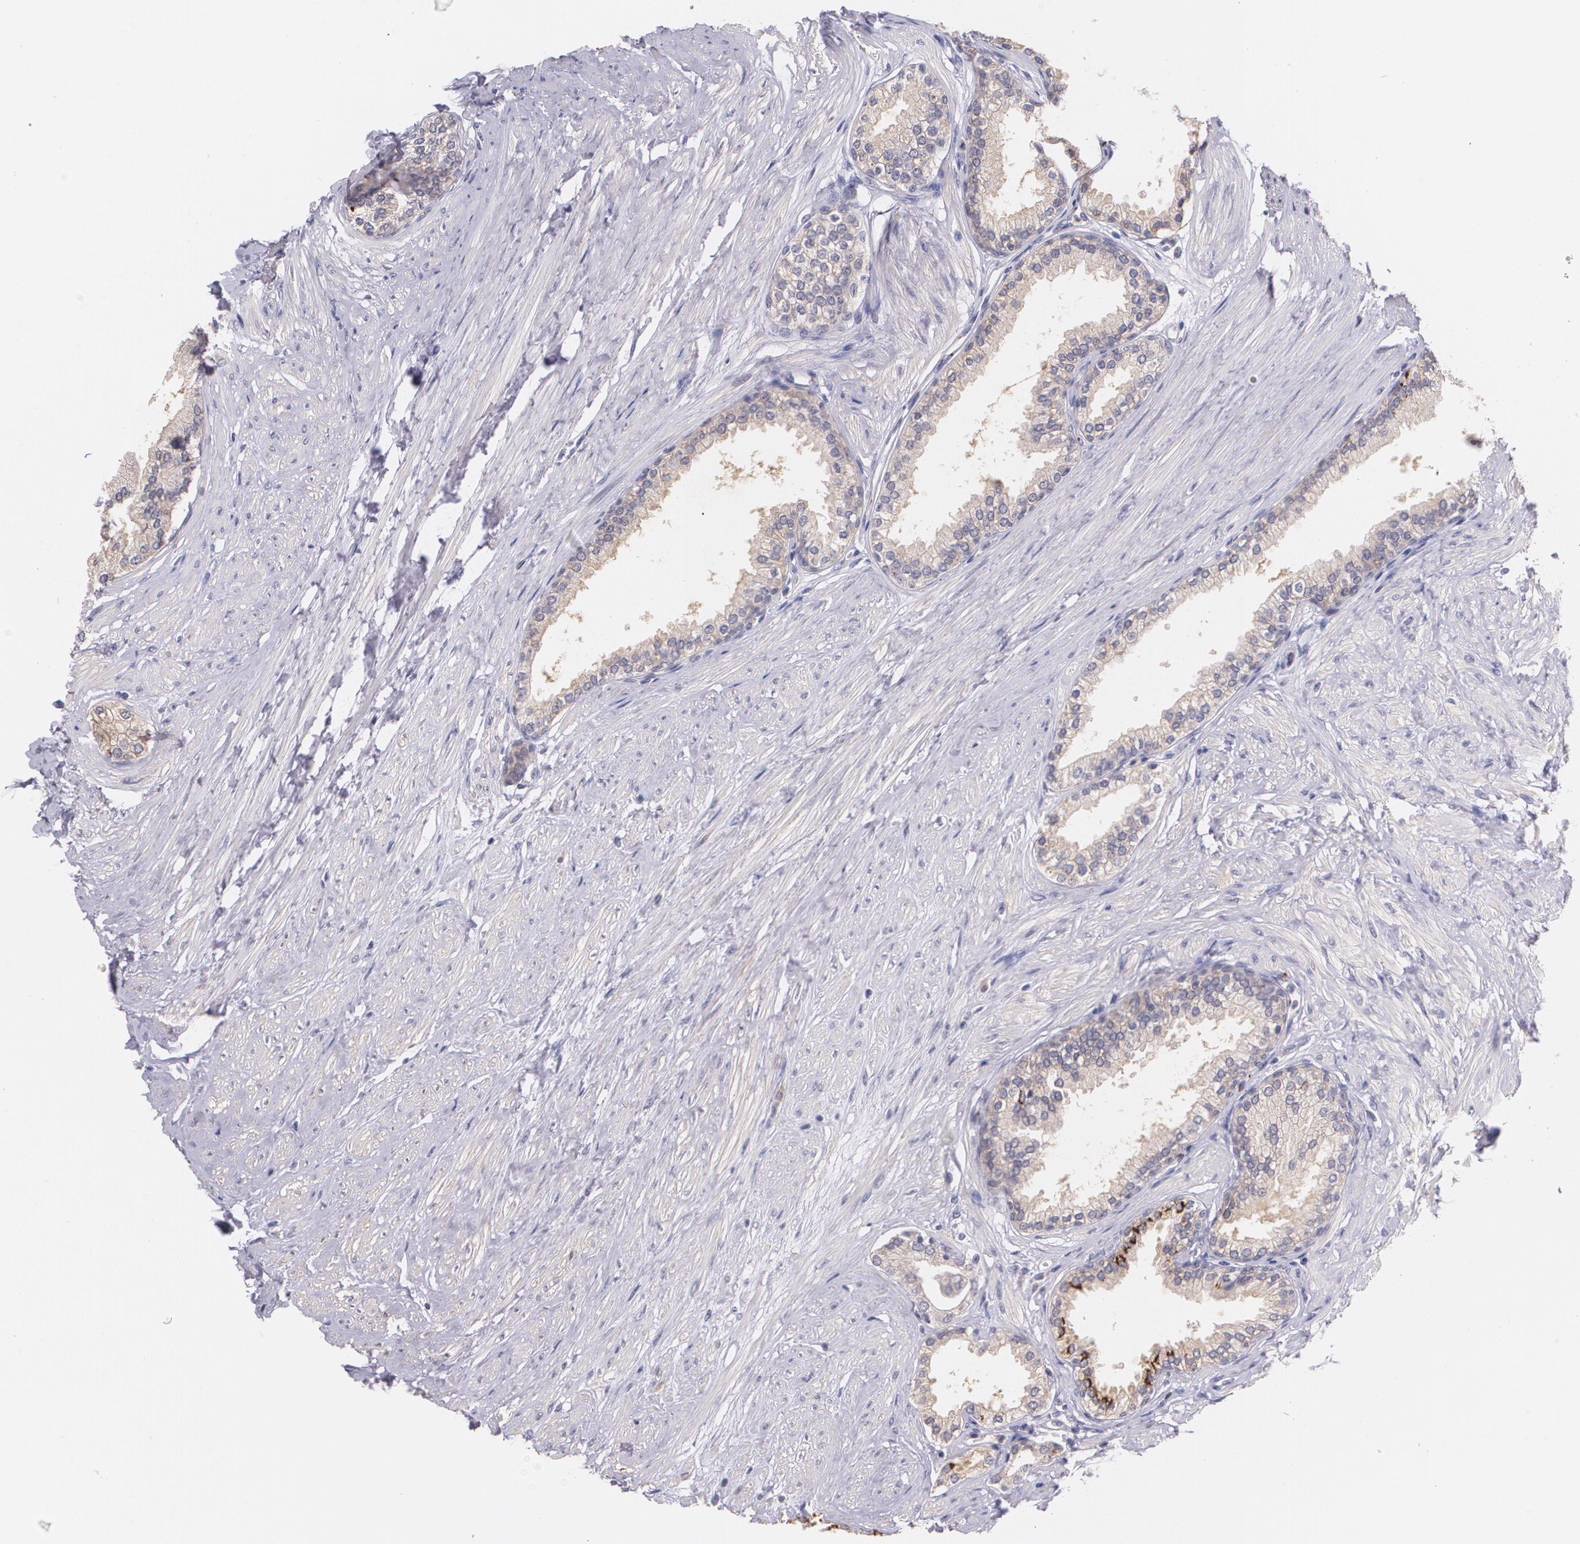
{"staining": {"intensity": "weak", "quantity": "<25%", "location": "cytoplasmic/membranous"}, "tissue": "prostate", "cell_type": "Glandular cells", "image_type": "normal", "snomed": [{"axis": "morphology", "description": "Normal tissue, NOS"}, {"axis": "topography", "description": "Prostate"}], "caption": "IHC of normal prostate displays no positivity in glandular cells. (IHC, brightfield microscopy, high magnification).", "gene": "TM4SF1", "patient": {"sex": "male", "age": 64}}